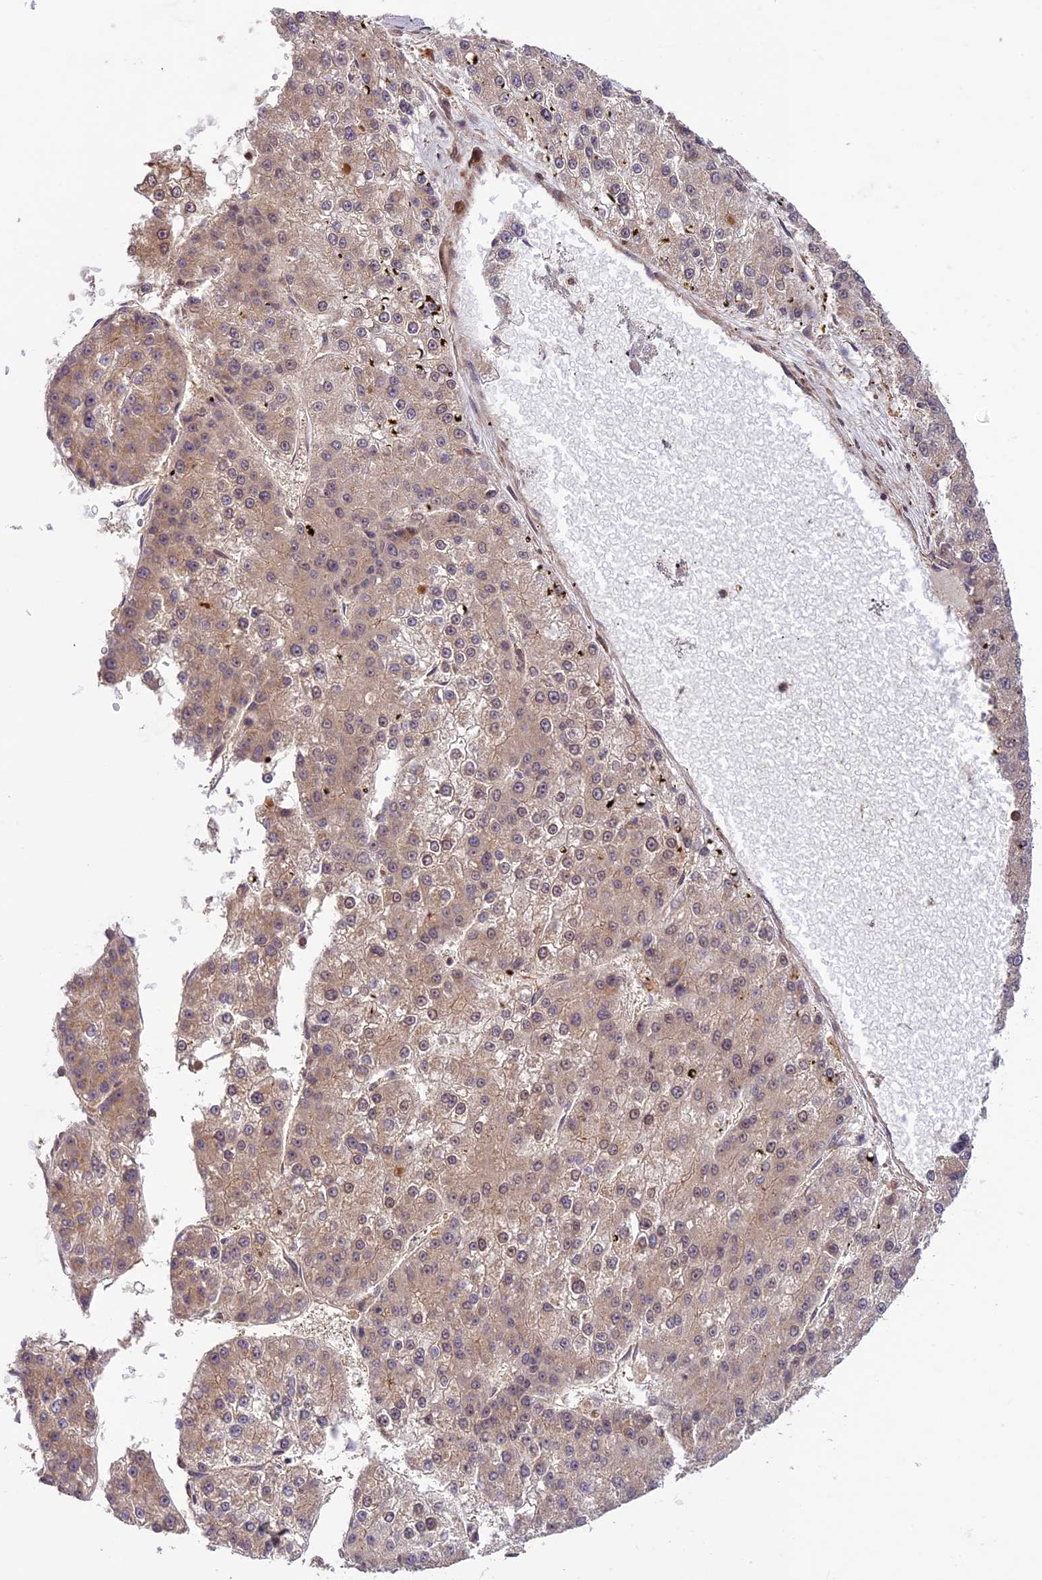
{"staining": {"intensity": "weak", "quantity": "25%-75%", "location": "cytoplasmic/membranous"}, "tissue": "liver cancer", "cell_type": "Tumor cells", "image_type": "cancer", "snomed": [{"axis": "morphology", "description": "Carcinoma, Hepatocellular, NOS"}, {"axis": "topography", "description": "Liver"}], "caption": "Hepatocellular carcinoma (liver) stained for a protein shows weak cytoplasmic/membranous positivity in tumor cells.", "gene": "DGKH", "patient": {"sex": "female", "age": 73}}